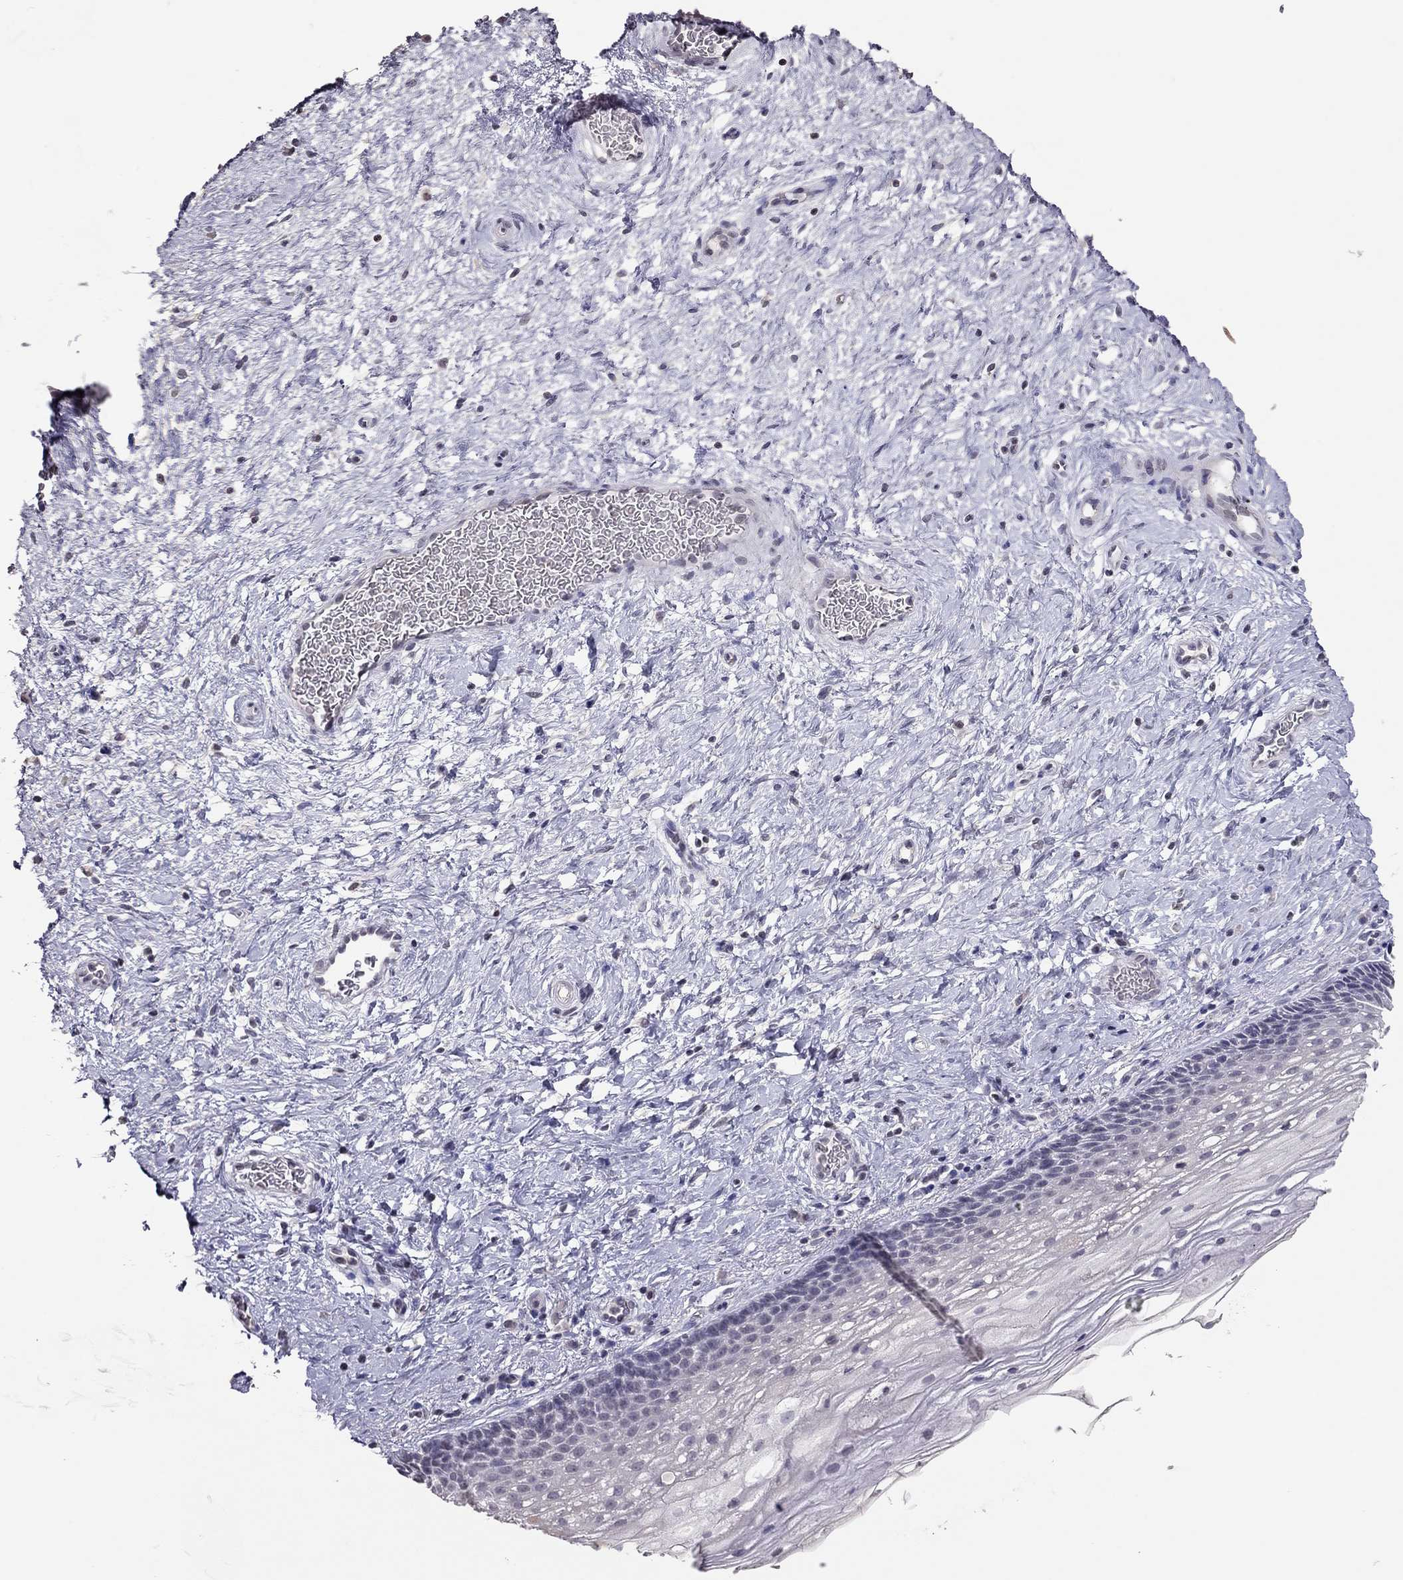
{"staining": {"intensity": "negative", "quantity": "none", "location": "none"}, "tissue": "cervix", "cell_type": "Glandular cells", "image_type": "normal", "snomed": [{"axis": "morphology", "description": "Normal tissue, NOS"}, {"axis": "topography", "description": "Cervix"}], "caption": "High power microscopy photomicrograph of an IHC photomicrograph of benign cervix, revealing no significant positivity in glandular cells.", "gene": "TSHB", "patient": {"sex": "female", "age": 34}}